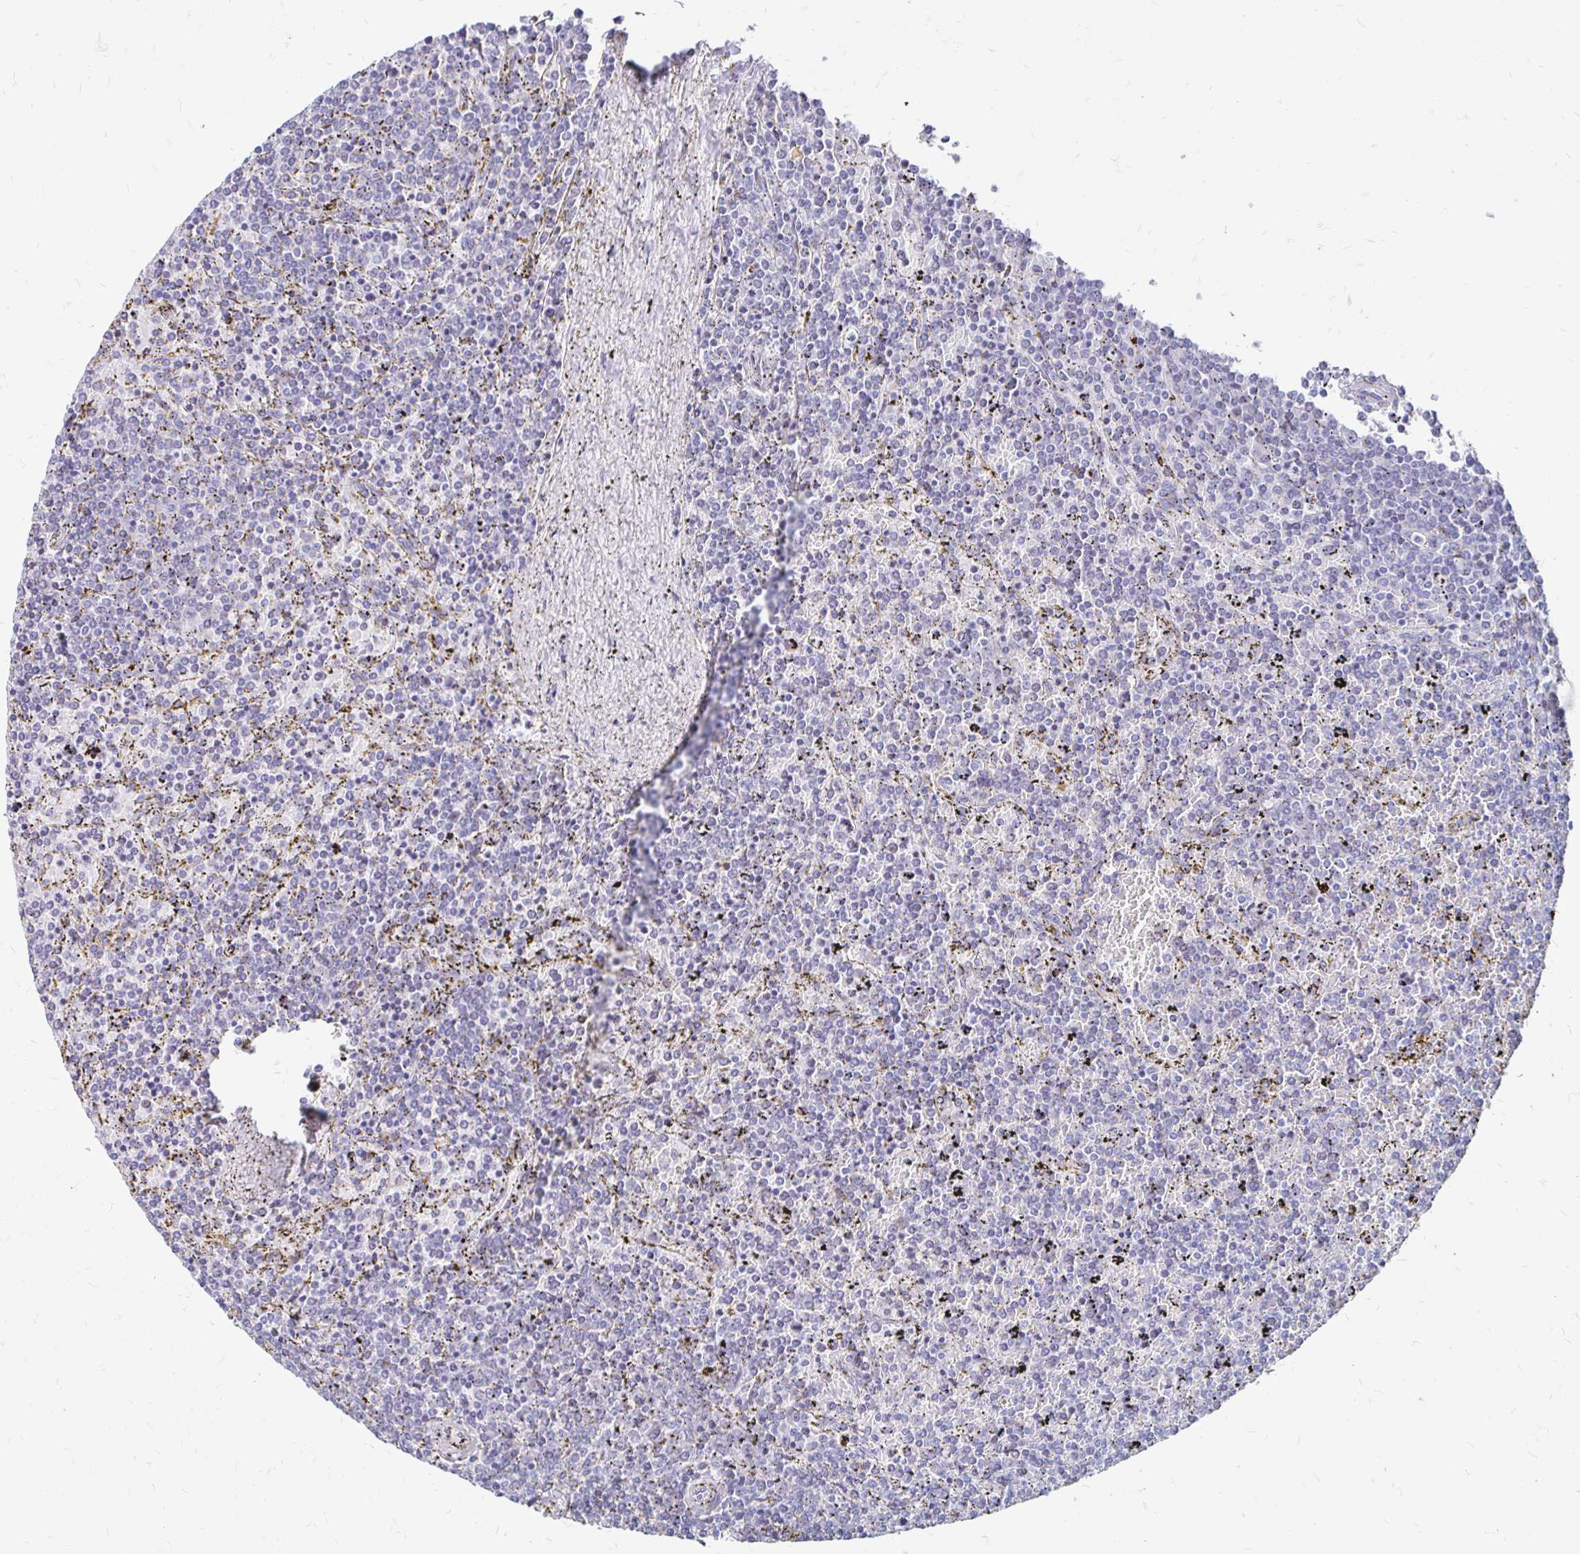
{"staining": {"intensity": "negative", "quantity": "none", "location": "none"}, "tissue": "lymphoma", "cell_type": "Tumor cells", "image_type": "cancer", "snomed": [{"axis": "morphology", "description": "Malignant lymphoma, non-Hodgkin's type, Low grade"}, {"axis": "topography", "description": "Spleen"}], "caption": "Tumor cells are negative for protein expression in human malignant lymphoma, non-Hodgkin's type (low-grade). (IHC, brightfield microscopy, high magnification).", "gene": "PAGE4", "patient": {"sex": "female", "age": 77}}